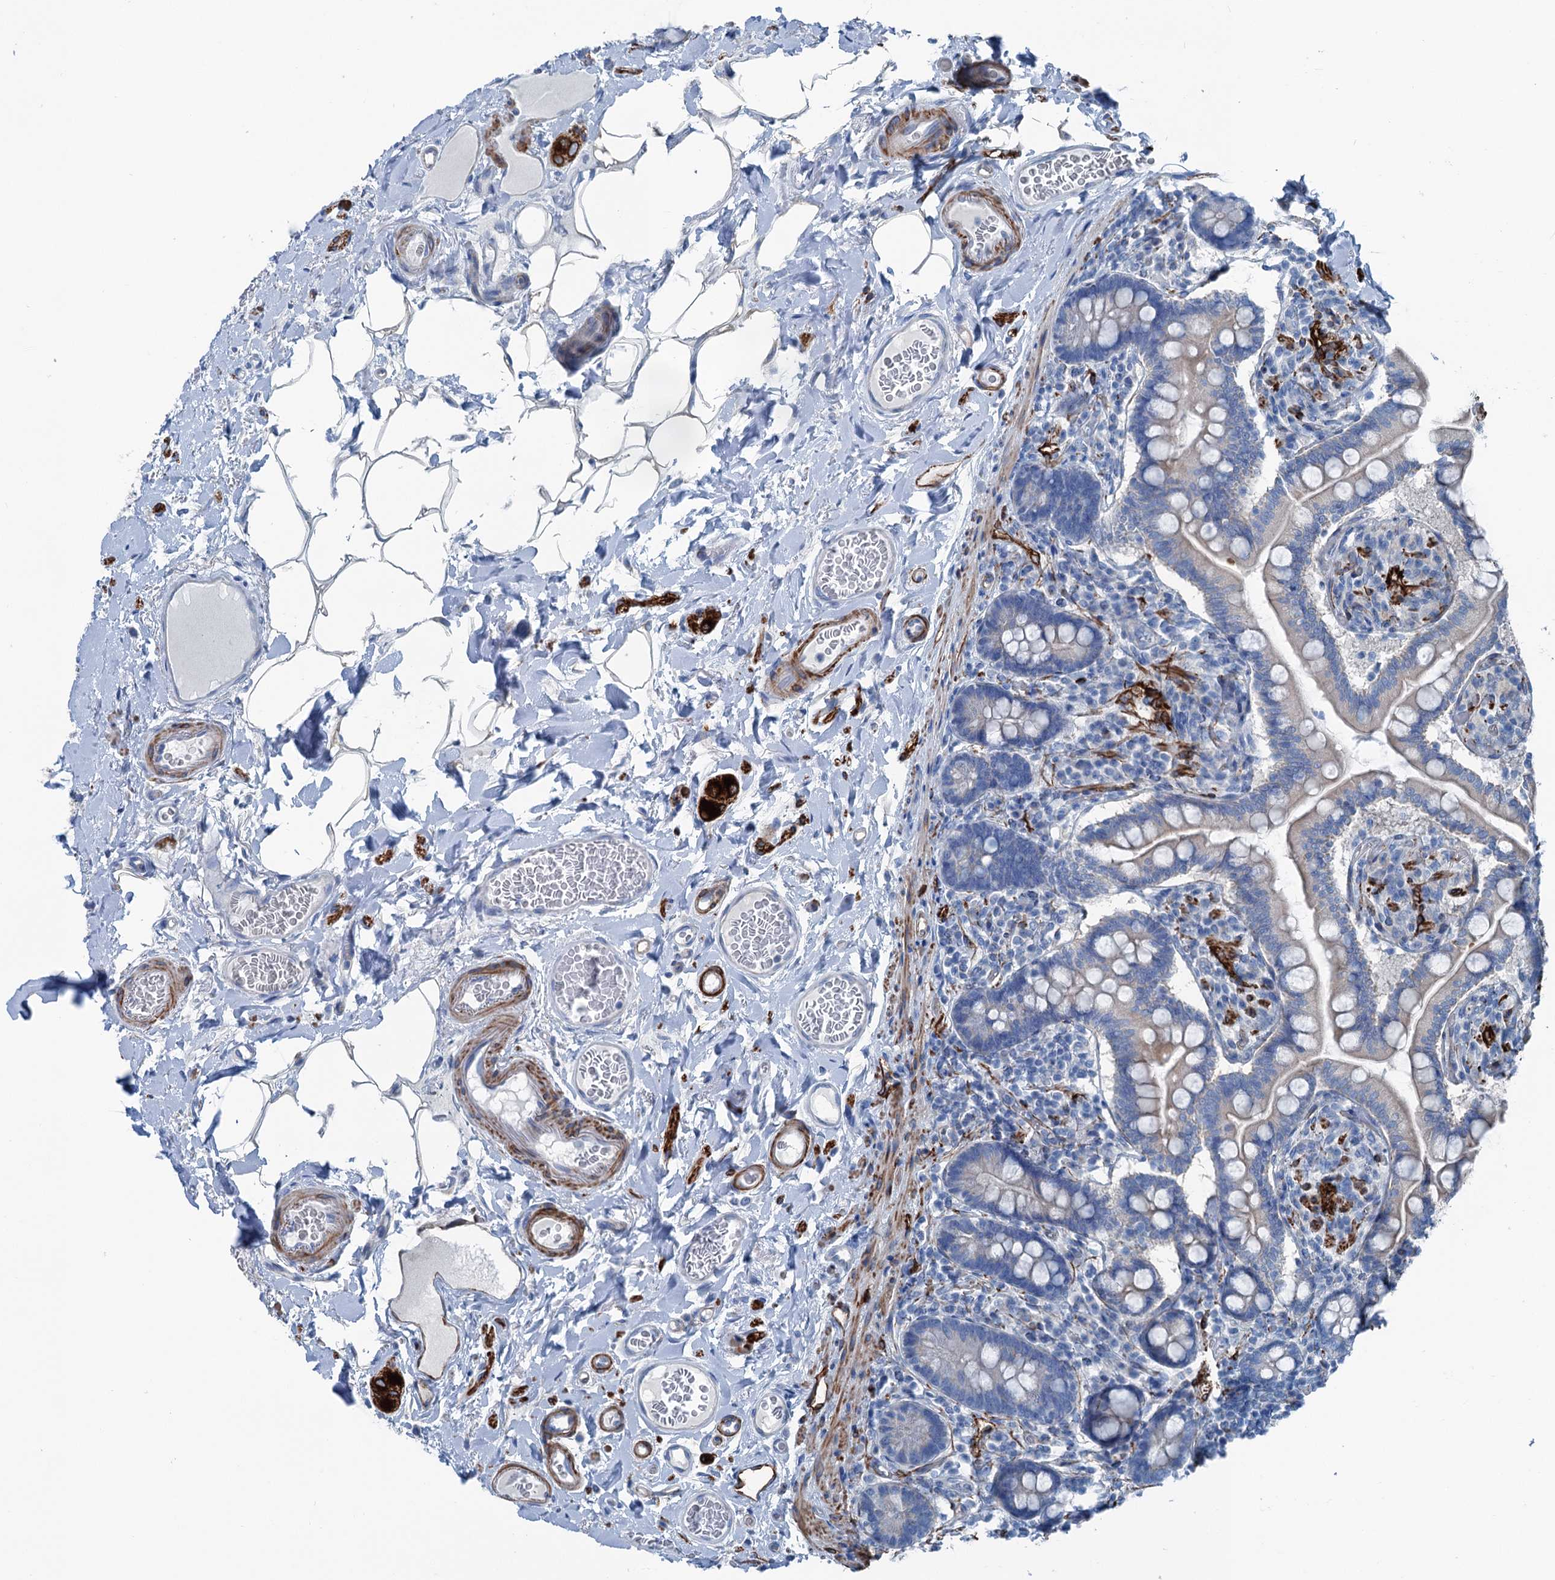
{"staining": {"intensity": "weak", "quantity": "25%-75%", "location": "cytoplasmic/membranous"}, "tissue": "small intestine", "cell_type": "Glandular cells", "image_type": "normal", "snomed": [{"axis": "morphology", "description": "Normal tissue, NOS"}, {"axis": "topography", "description": "Small intestine"}], "caption": "Small intestine stained for a protein shows weak cytoplasmic/membranous positivity in glandular cells. The protein is shown in brown color, while the nuclei are stained blue.", "gene": "CALCOCO1", "patient": {"sex": "female", "age": 64}}